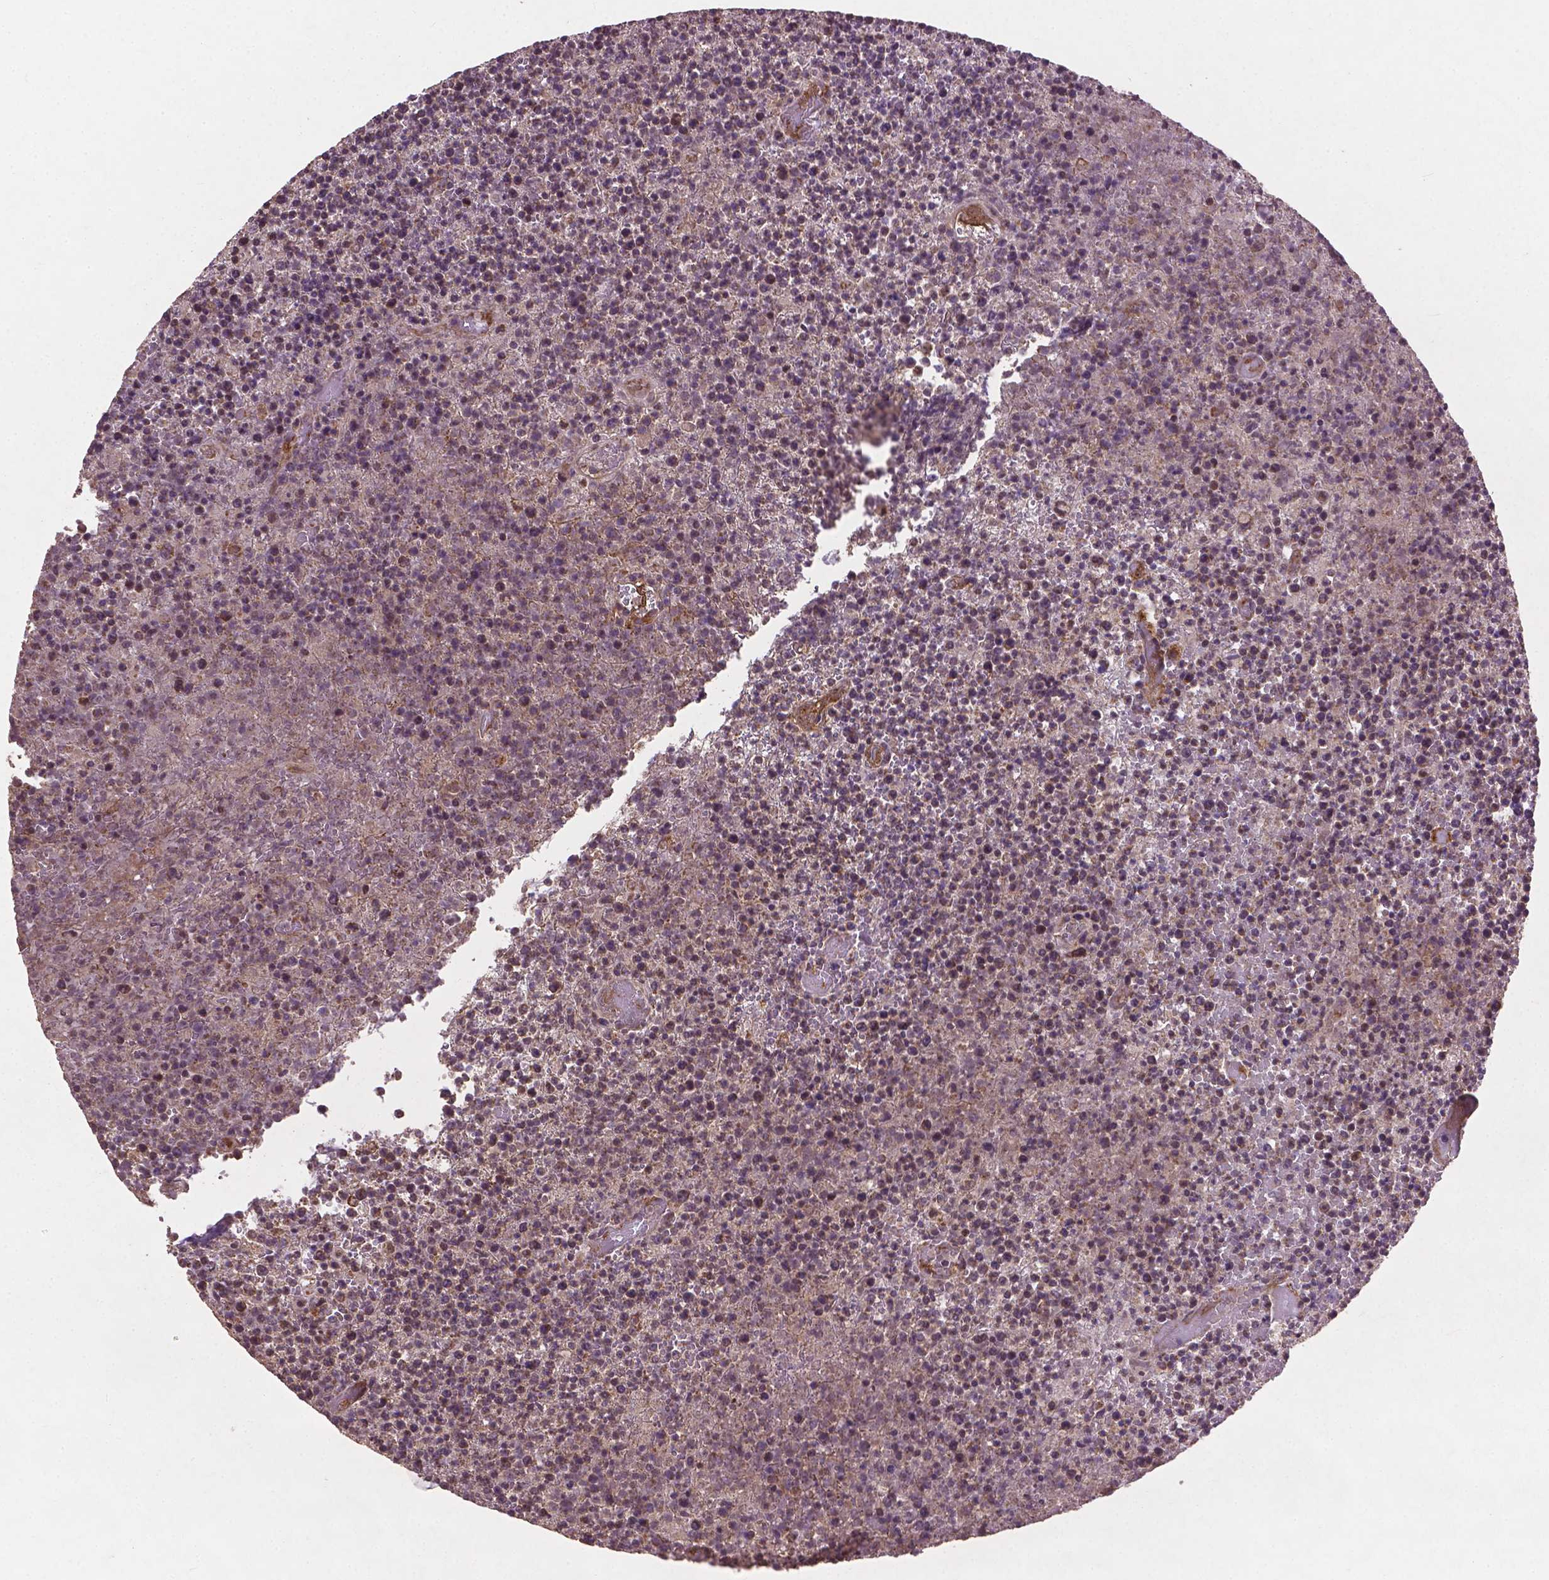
{"staining": {"intensity": "weak", "quantity": "<25%", "location": "cytoplasmic/membranous,nuclear"}, "tissue": "lymphoma", "cell_type": "Tumor cells", "image_type": "cancer", "snomed": [{"axis": "morphology", "description": "Malignant lymphoma, non-Hodgkin's type, High grade"}, {"axis": "topography", "description": "Lymph node"}], "caption": "Human high-grade malignant lymphoma, non-Hodgkin's type stained for a protein using immunohistochemistry demonstrates no expression in tumor cells.", "gene": "B3GALNT2", "patient": {"sex": "male", "age": 13}}